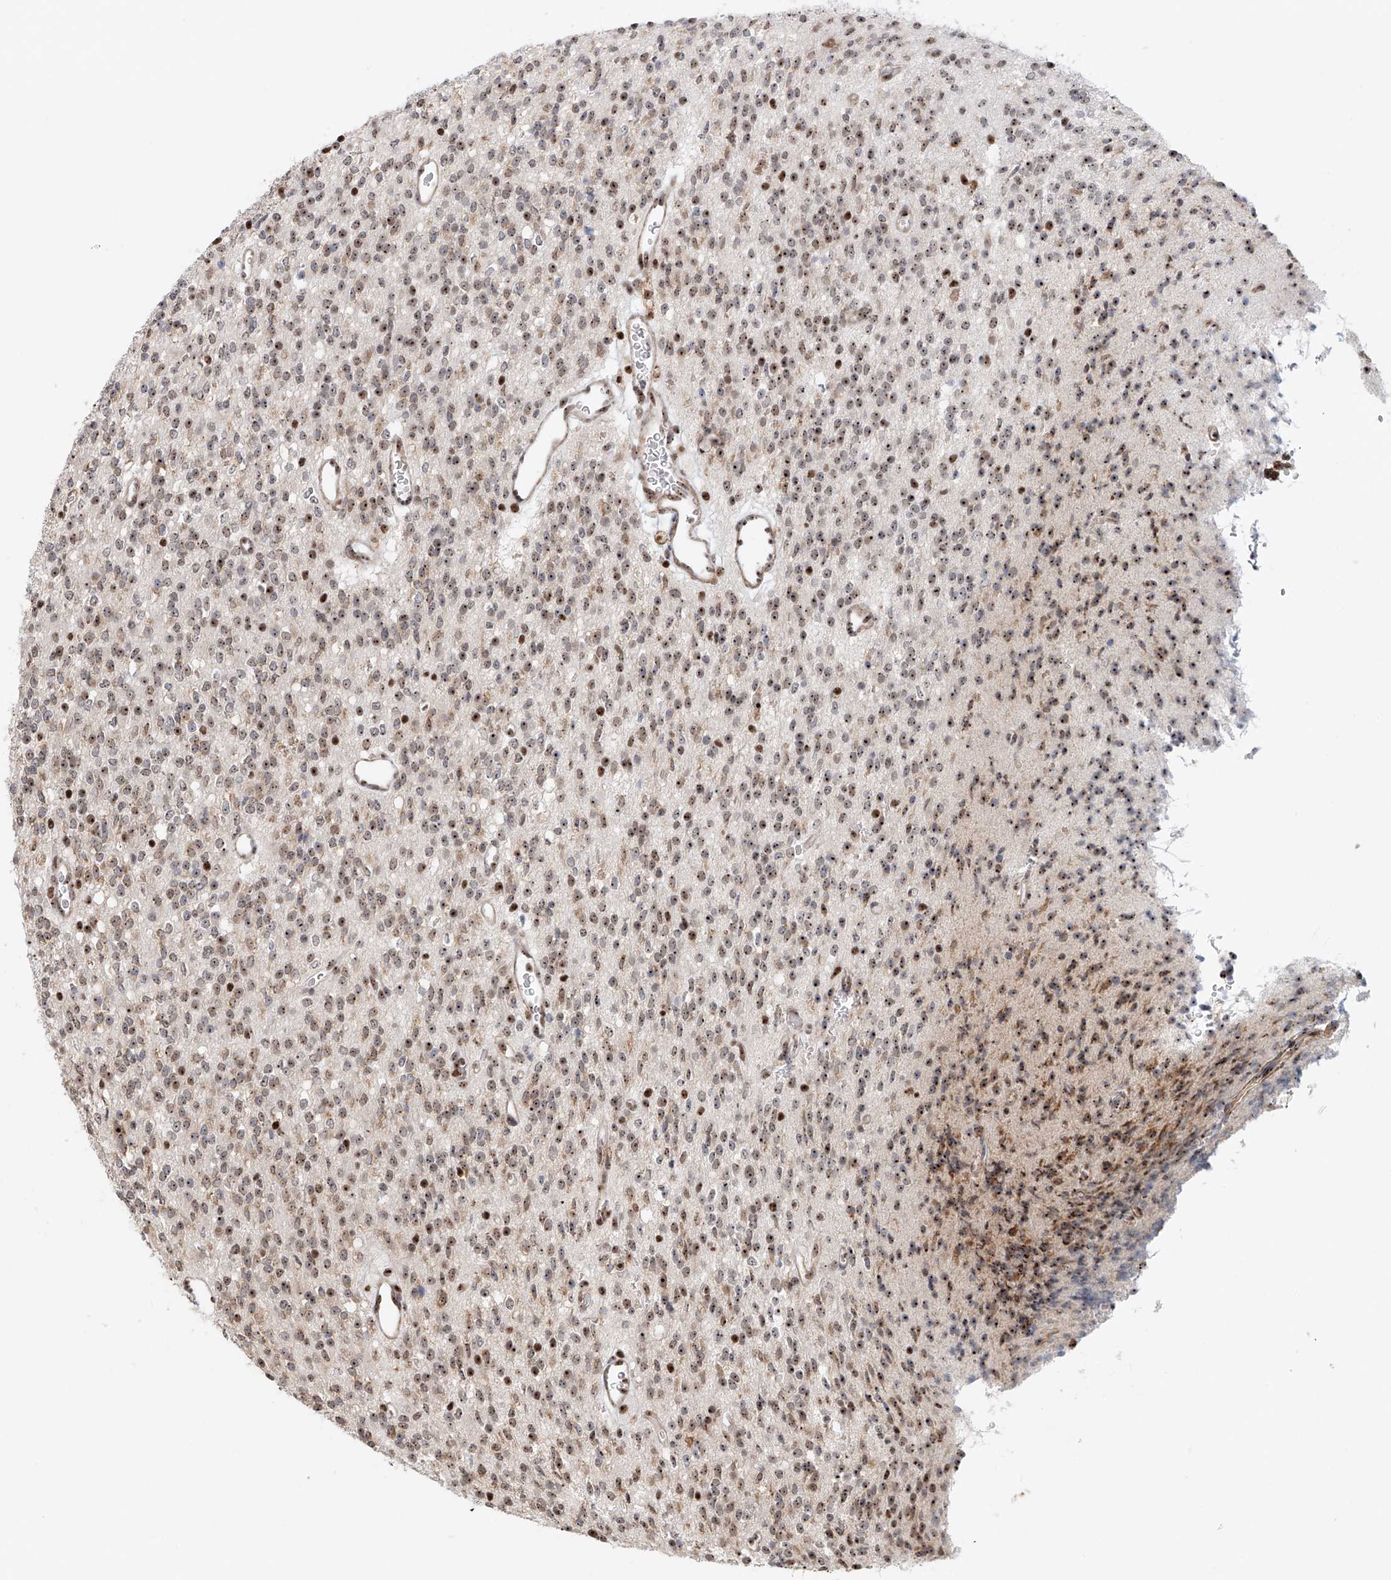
{"staining": {"intensity": "weak", "quantity": ">75%", "location": "nuclear"}, "tissue": "glioma", "cell_type": "Tumor cells", "image_type": "cancer", "snomed": [{"axis": "morphology", "description": "Glioma, malignant, High grade"}, {"axis": "topography", "description": "Brain"}], "caption": "Protein expression analysis of human high-grade glioma (malignant) reveals weak nuclear staining in approximately >75% of tumor cells.", "gene": "PRUNE2", "patient": {"sex": "male", "age": 34}}